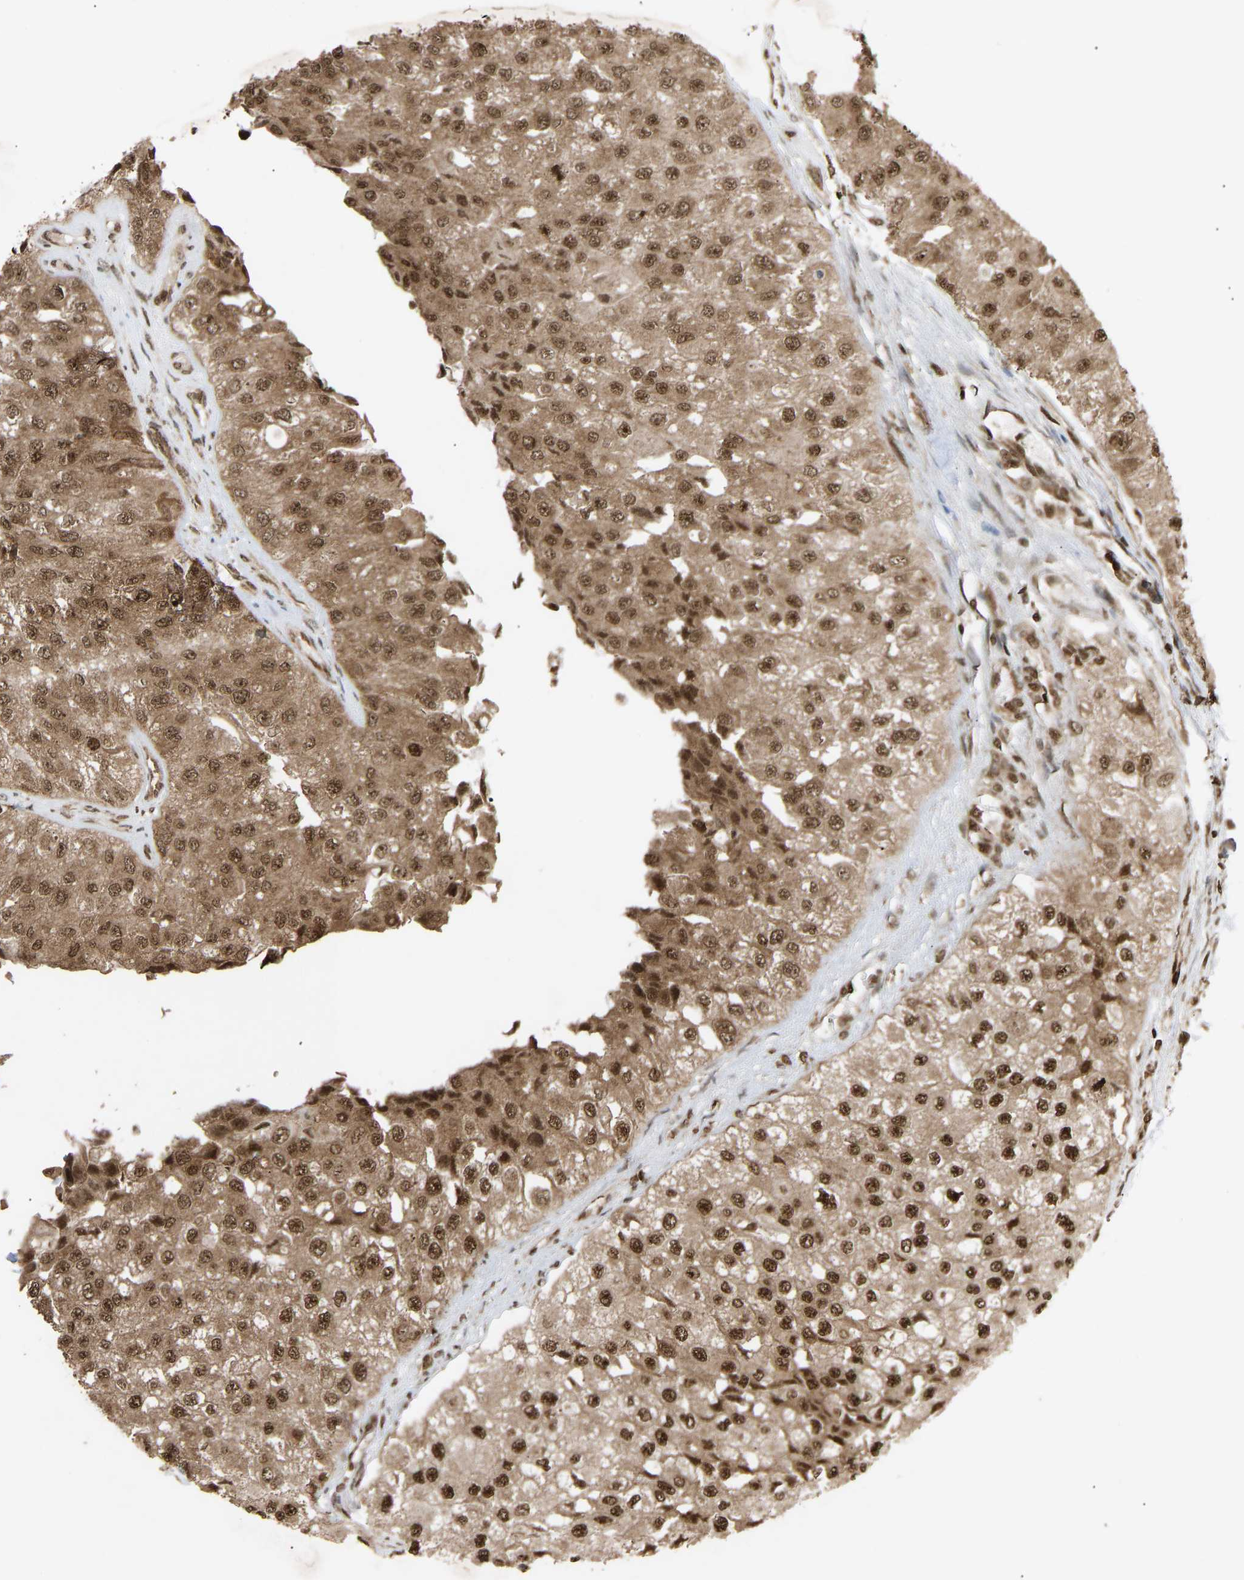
{"staining": {"intensity": "moderate", "quantity": ">75%", "location": "cytoplasmic/membranous,nuclear"}, "tissue": "urothelial cancer", "cell_type": "Tumor cells", "image_type": "cancer", "snomed": [{"axis": "morphology", "description": "Urothelial carcinoma, High grade"}, {"axis": "topography", "description": "Kidney"}, {"axis": "topography", "description": "Urinary bladder"}], "caption": "Moderate cytoplasmic/membranous and nuclear staining for a protein is identified in about >75% of tumor cells of urothelial cancer using immunohistochemistry (IHC).", "gene": "ALYREF", "patient": {"sex": "male", "age": 77}}